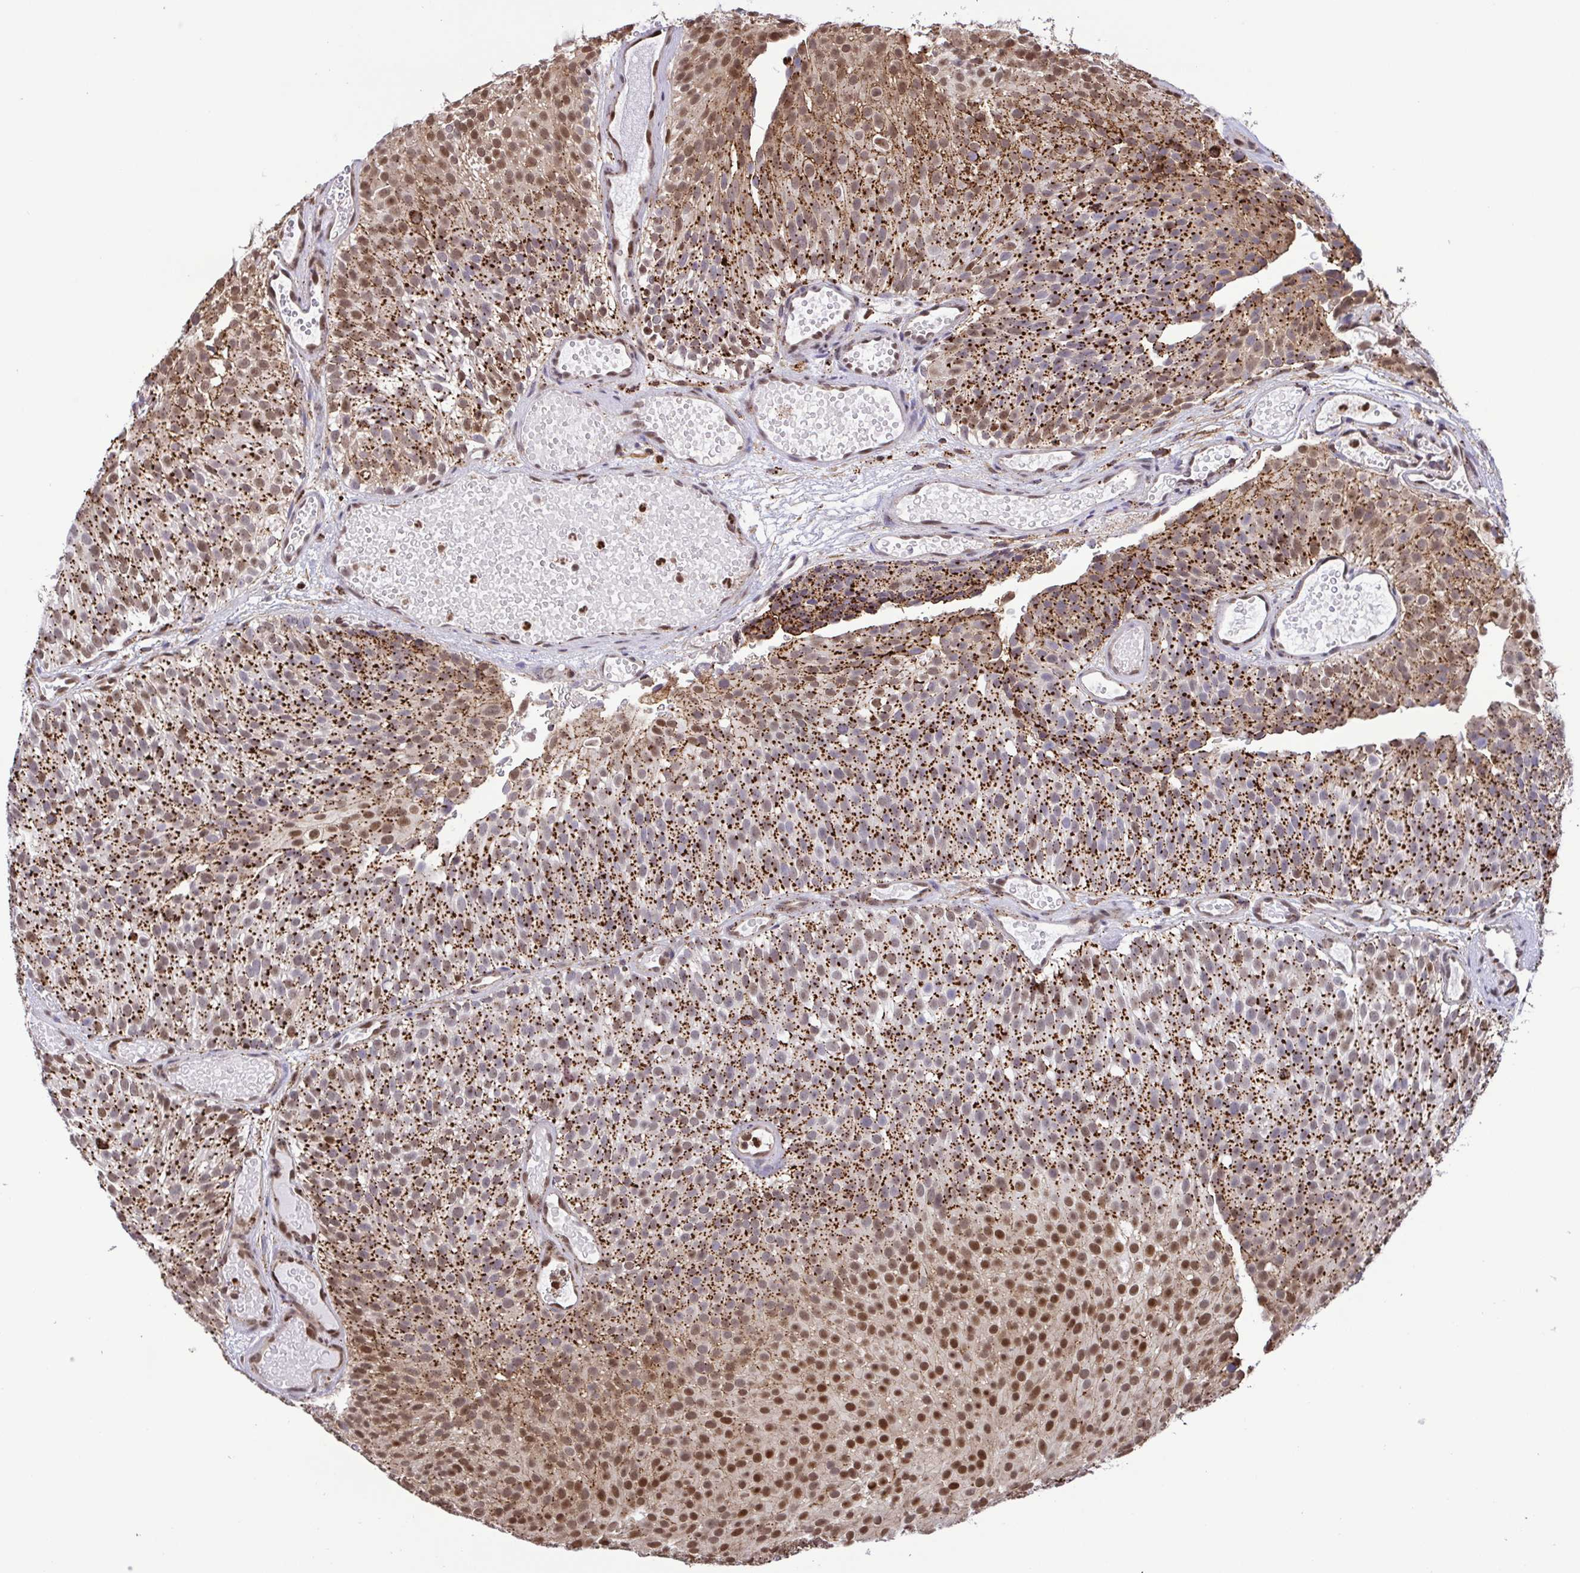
{"staining": {"intensity": "strong", "quantity": ">75%", "location": "cytoplasmic/membranous,nuclear"}, "tissue": "urothelial cancer", "cell_type": "Tumor cells", "image_type": "cancer", "snomed": [{"axis": "morphology", "description": "Urothelial carcinoma, Low grade"}, {"axis": "topography", "description": "Urinary bladder"}], "caption": "Protein expression analysis of urothelial cancer displays strong cytoplasmic/membranous and nuclear staining in approximately >75% of tumor cells.", "gene": "CHMP1B", "patient": {"sex": "male", "age": 78}}